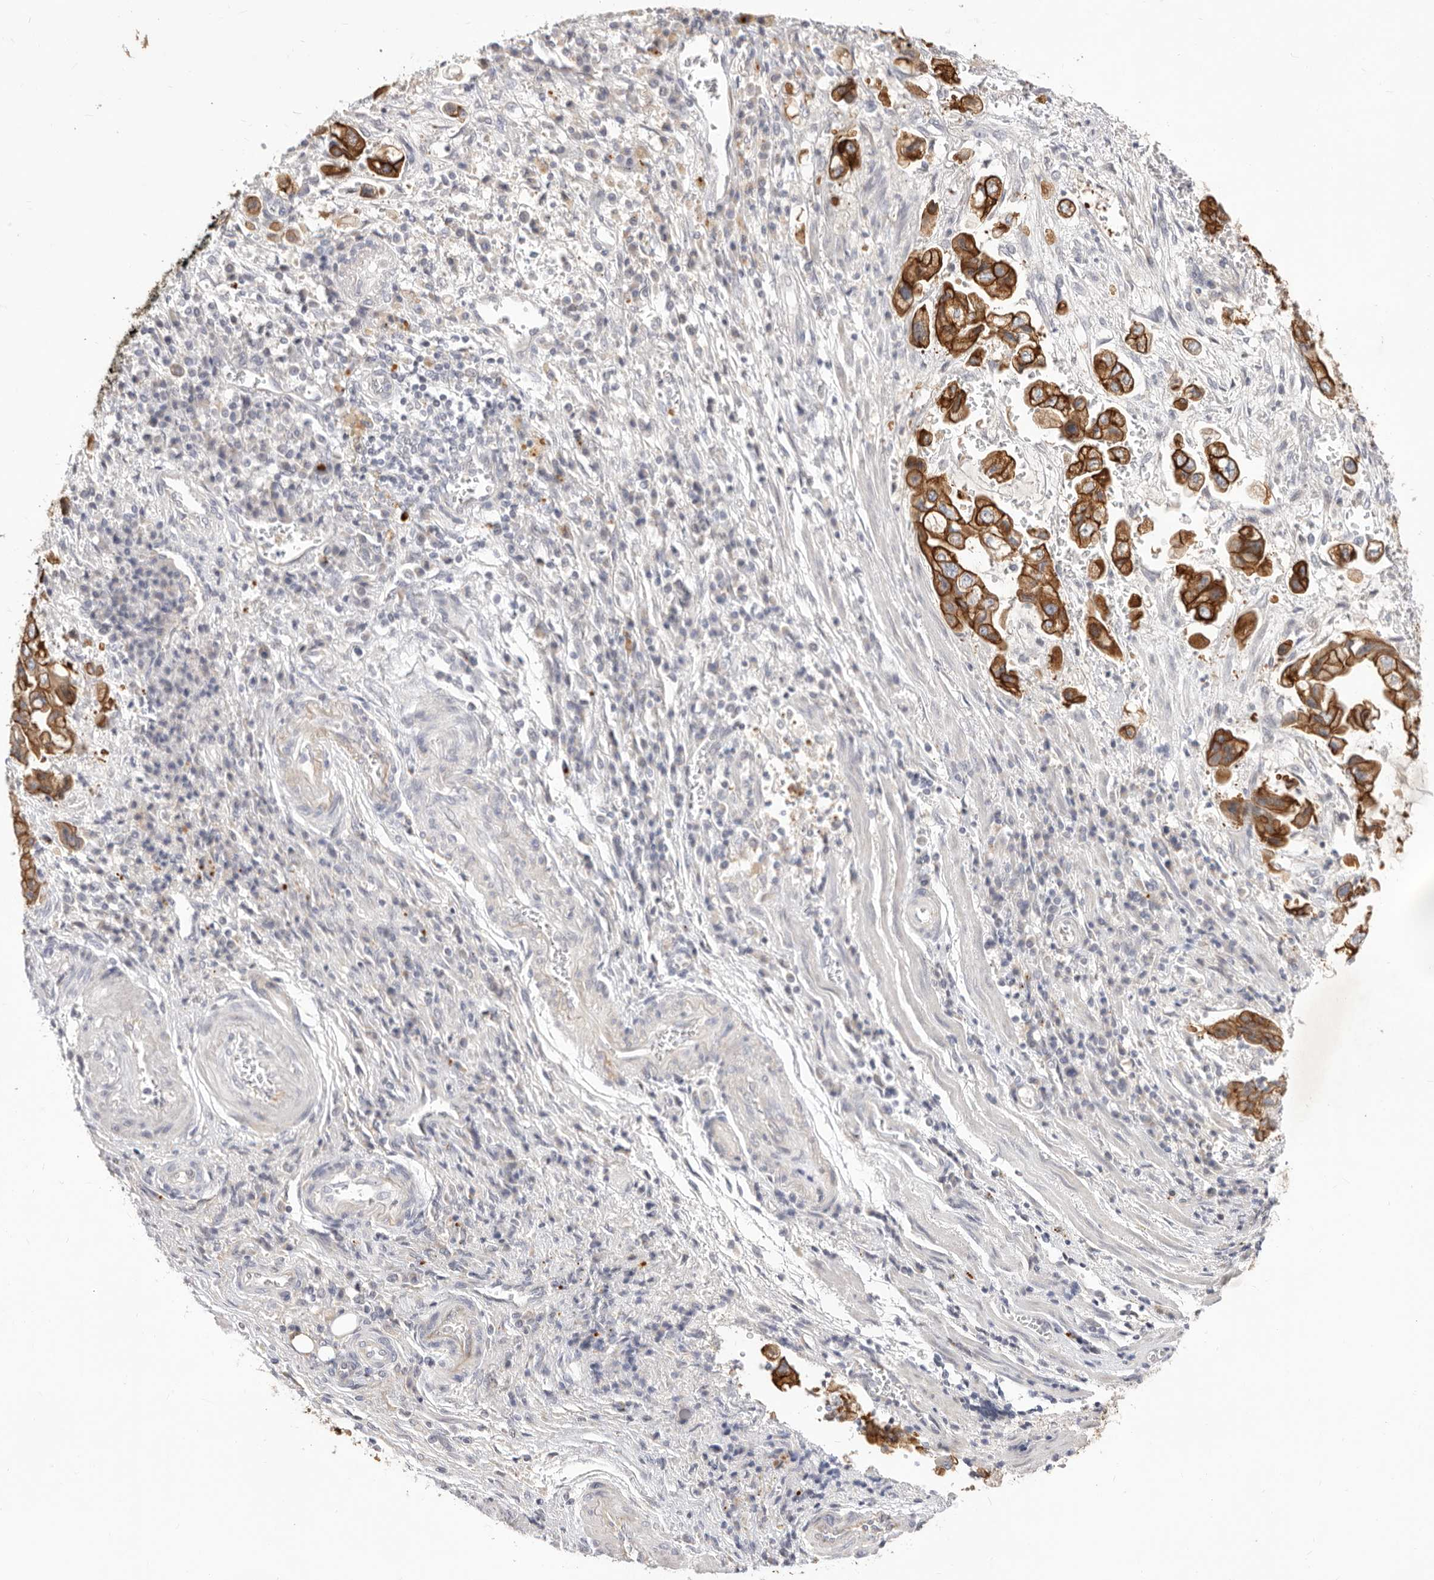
{"staining": {"intensity": "strong", "quantity": ">75%", "location": "cytoplasmic/membranous"}, "tissue": "stomach cancer", "cell_type": "Tumor cells", "image_type": "cancer", "snomed": [{"axis": "morphology", "description": "Adenocarcinoma, NOS"}, {"axis": "topography", "description": "Stomach"}], "caption": "A micrograph of stomach cancer stained for a protein reveals strong cytoplasmic/membranous brown staining in tumor cells. Nuclei are stained in blue.", "gene": "USH1C", "patient": {"sex": "male", "age": 62}}